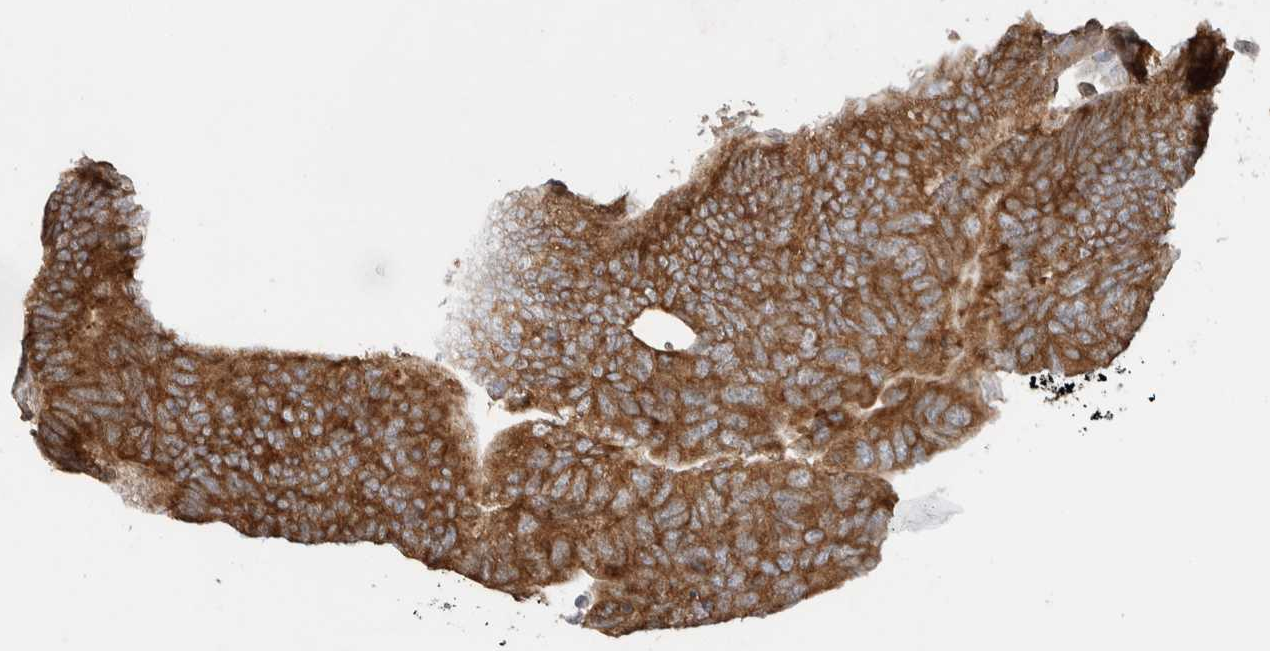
{"staining": {"intensity": "moderate", "quantity": ">75%", "location": "cytoplasmic/membranous"}, "tissue": "colorectal cancer", "cell_type": "Tumor cells", "image_type": "cancer", "snomed": [{"axis": "morphology", "description": "Adenocarcinoma, NOS"}, {"axis": "topography", "description": "Colon"}], "caption": "Protein staining exhibits moderate cytoplasmic/membranous staining in approximately >75% of tumor cells in adenocarcinoma (colorectal). Using DAB (3,3'-diaminobenzidine) (brown) and hematoxylin (blue) stains, captured at high magnification using brightfield microscopy.", "gene": "PUM1", "patient": {"sex": "female", "age": 67}}